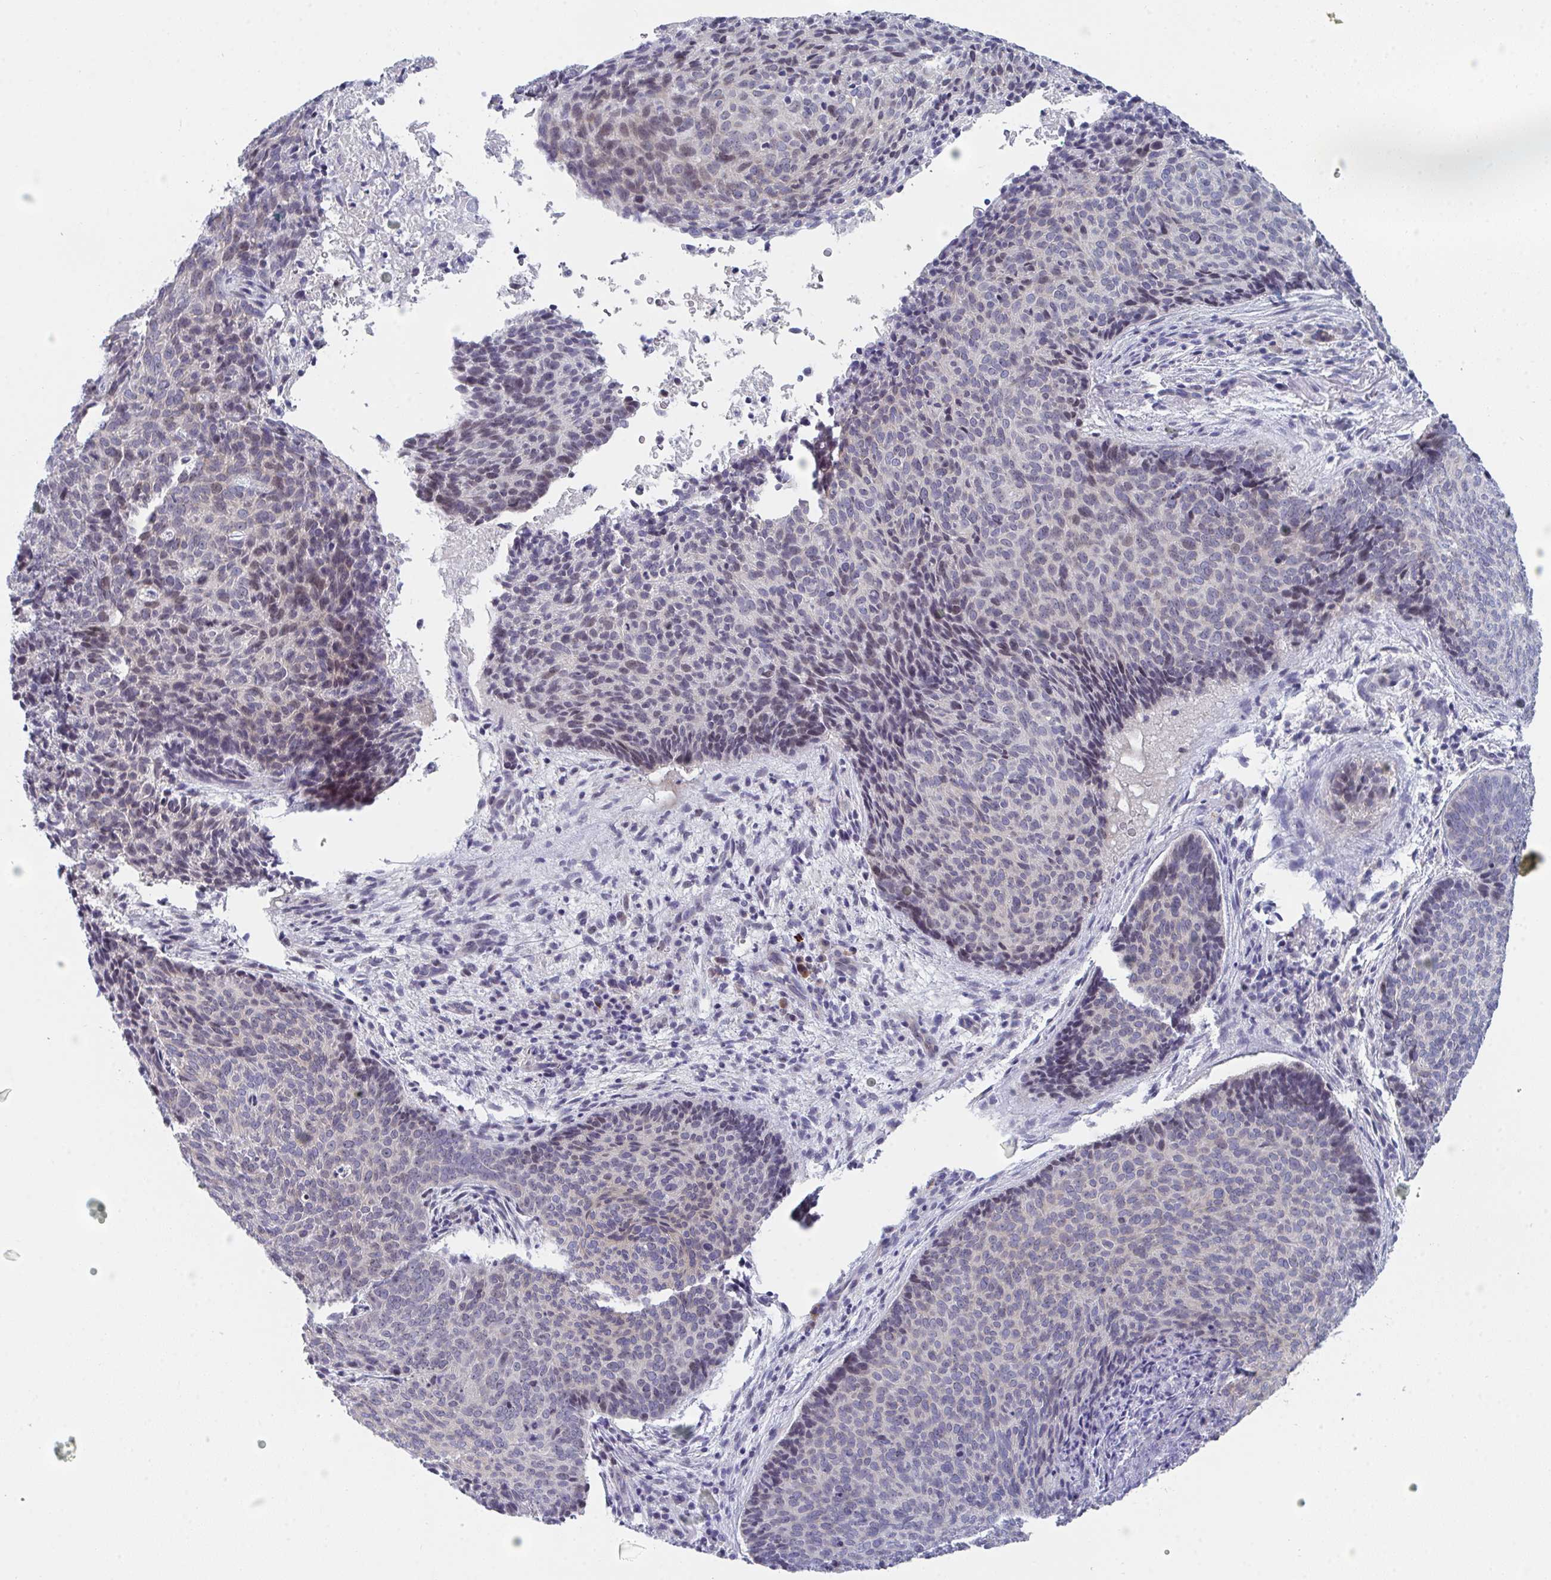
{"staining": {"intensity": "weak", "quantity": "25%-75%", "location": "cytoplasmic/membranous,nuclear"}, "tissue": "skin cancer", "cell_type": "Tumor cells", "image_type": "cancer", "snomed": [{"axis": "morphology", "description": "Basal cell carcinoma"}, {"axis": "topography", "description": "Skin"}, {"axis": "topography", "description": "Skin of head"}], "caption": "Skin basal cell carcinoma tissue reveals weak cytoplasmic/membranous and nuclear positivity in about 25%-75% of tumor cells (DAB IHC, brown staining for protein, blue staining for nuclei).", "gene": "CENPT", "patient": {"sex": "female", "age": 92}}